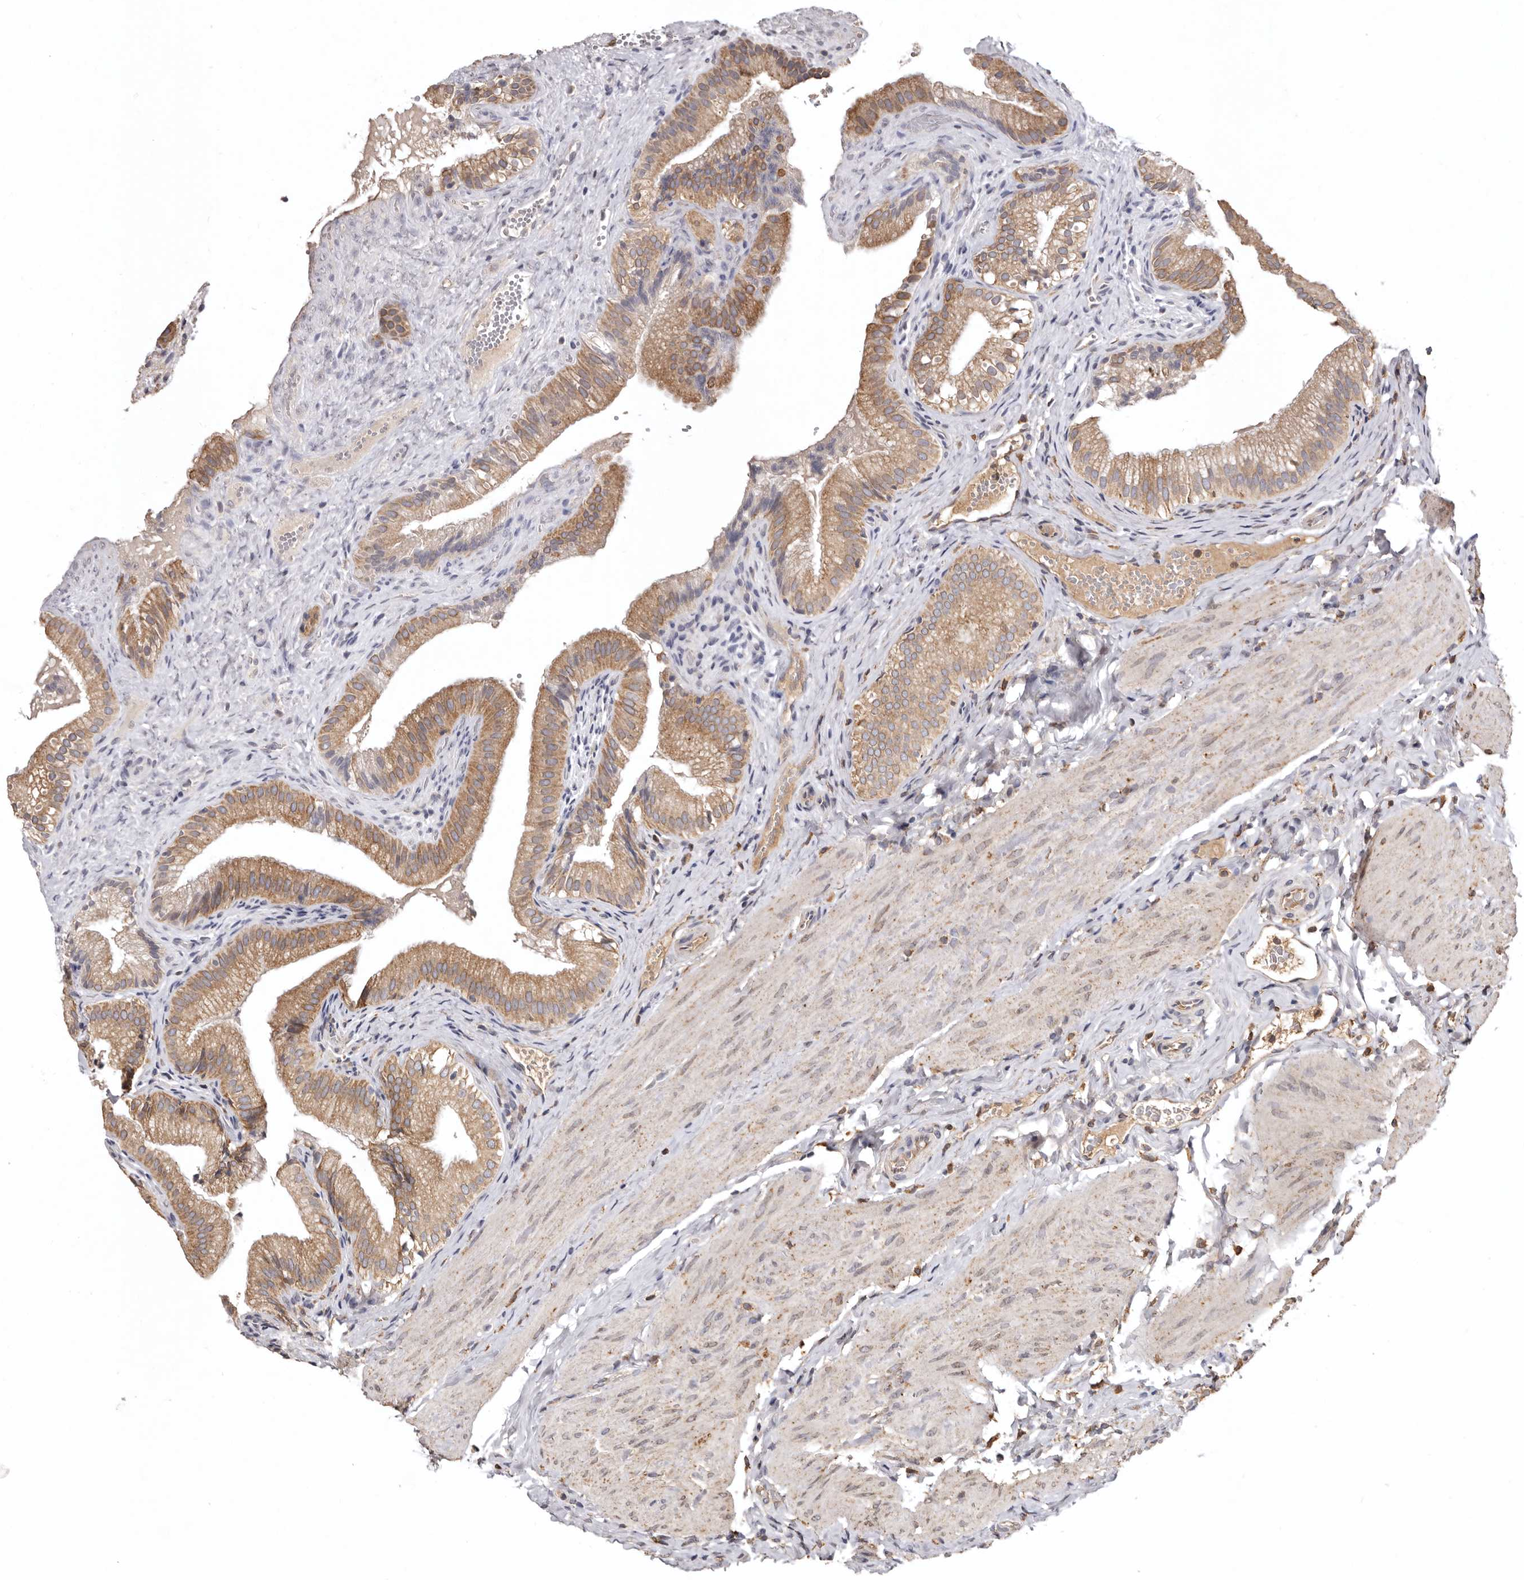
{"staining": {"intensity": "moderate", "quantity": ">75%", "location": "cytoplasmic/membranous"}, "tissue": "gallbladder", "cell_type": "Glandular cells", "image_type": "normal", "snomed": [{"axis": "morphology", "description": "Normal tissue, NOS"}, {"axis": "topography", "description": "Gallbladder"}], "caption": "Glandular cells exhibit medium levels of moderate cytoplasmic/membranous expression in about >75% of cells in benign human gallbladder. (brown staining indicates protein expression, while blue staining denotes nuclei).", "gene": "INKA2", "patient": {"sex": "female", "age": 30}}